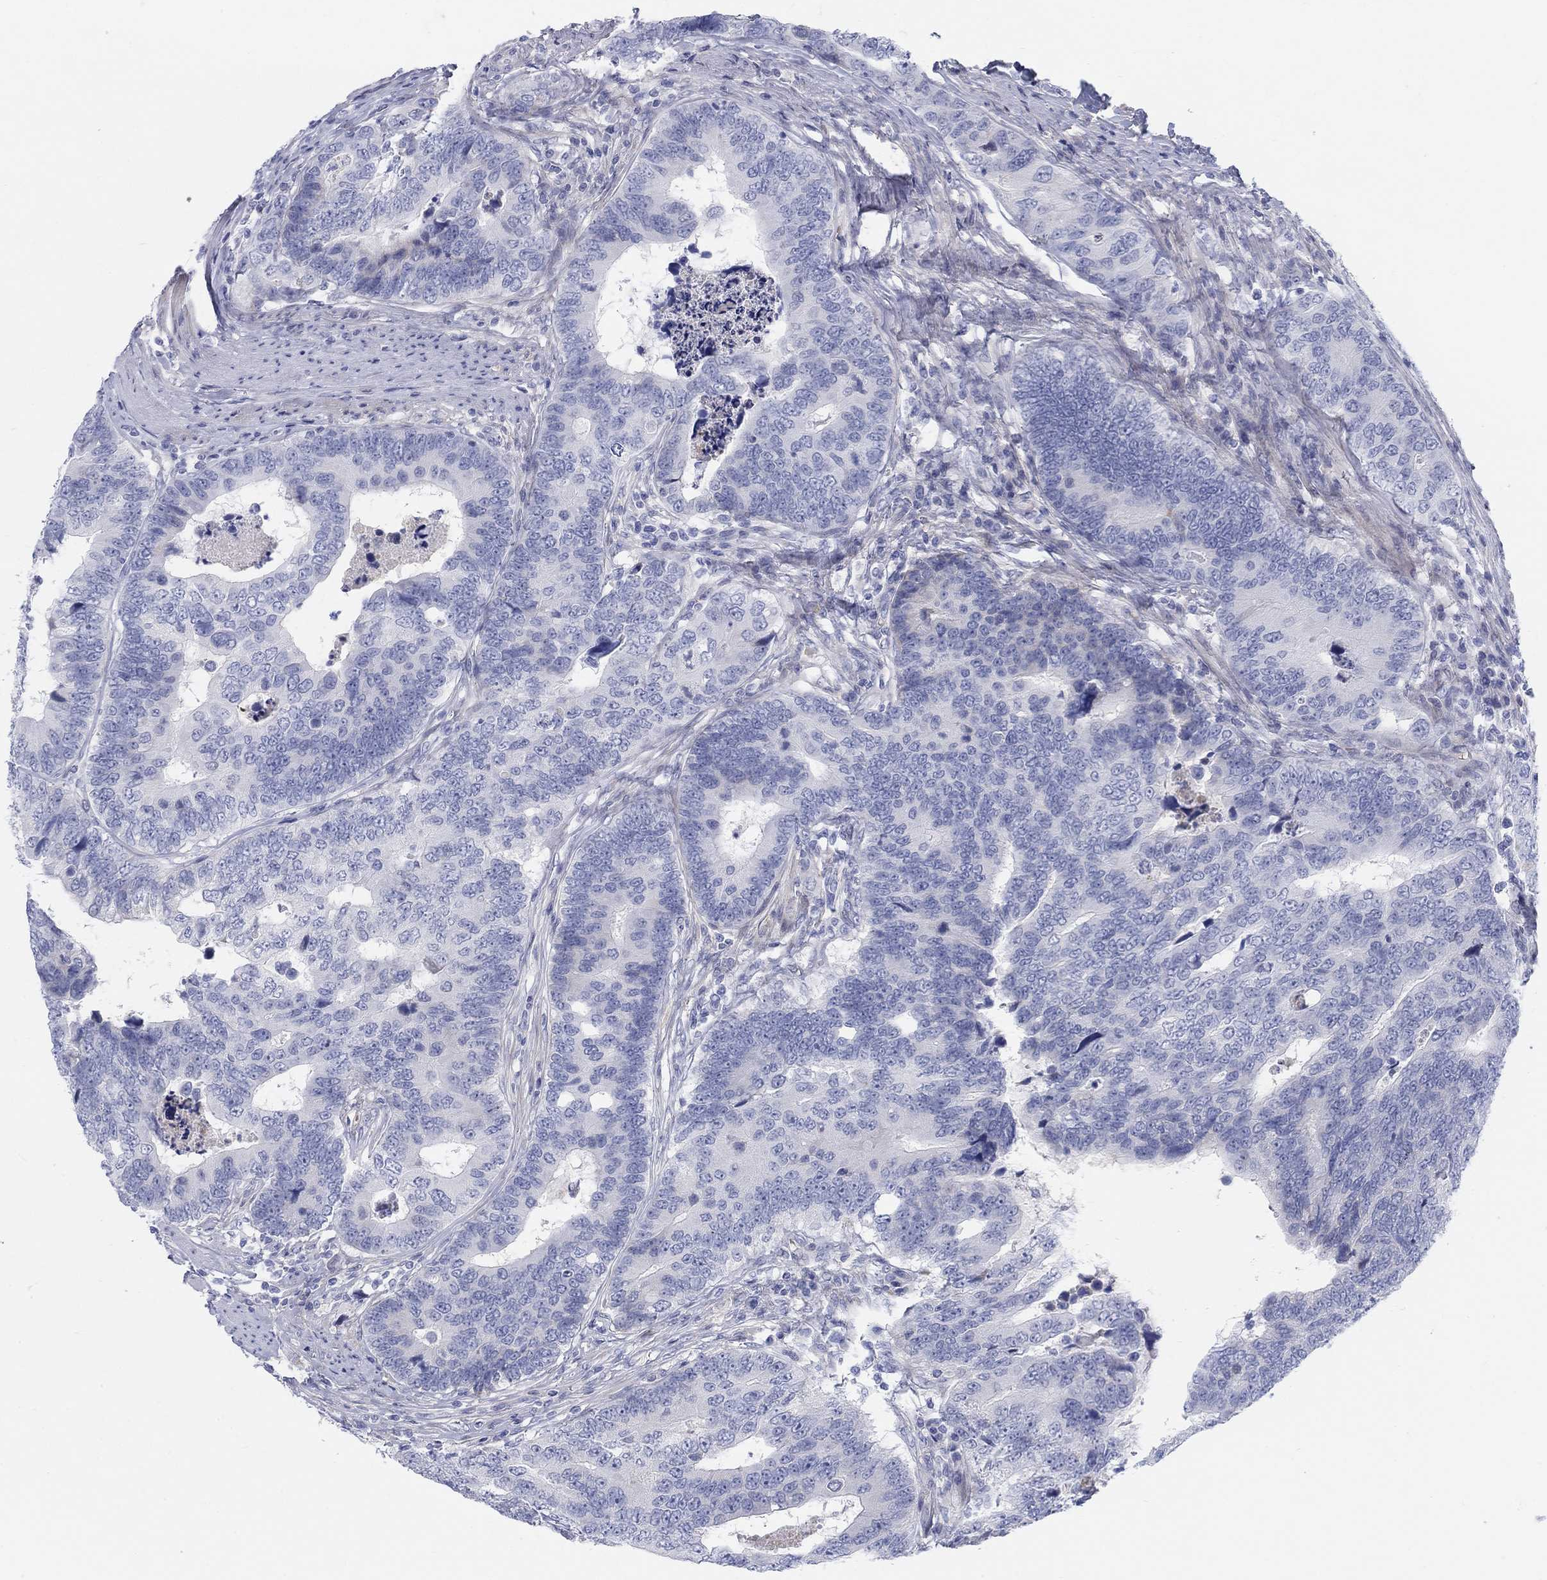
{"staining": {"intensity": "negative", "quantity": "none", "location": "none"}, "tissue": "colorectal cancer", "cell_type": "Tumor cells", "image_type": "cancer", "snomed": [{"axis": "morphology", "description": "Adenocarcinoma, NOS"}, {"axis": "topography", "description": "Colon"}], "caption": "IHC of colorectal cancer (adenocarcinoma) shows no positivity in tumor cells.", "gene": "HEATR4", "patient": {"sex": "female", "age": 72}}